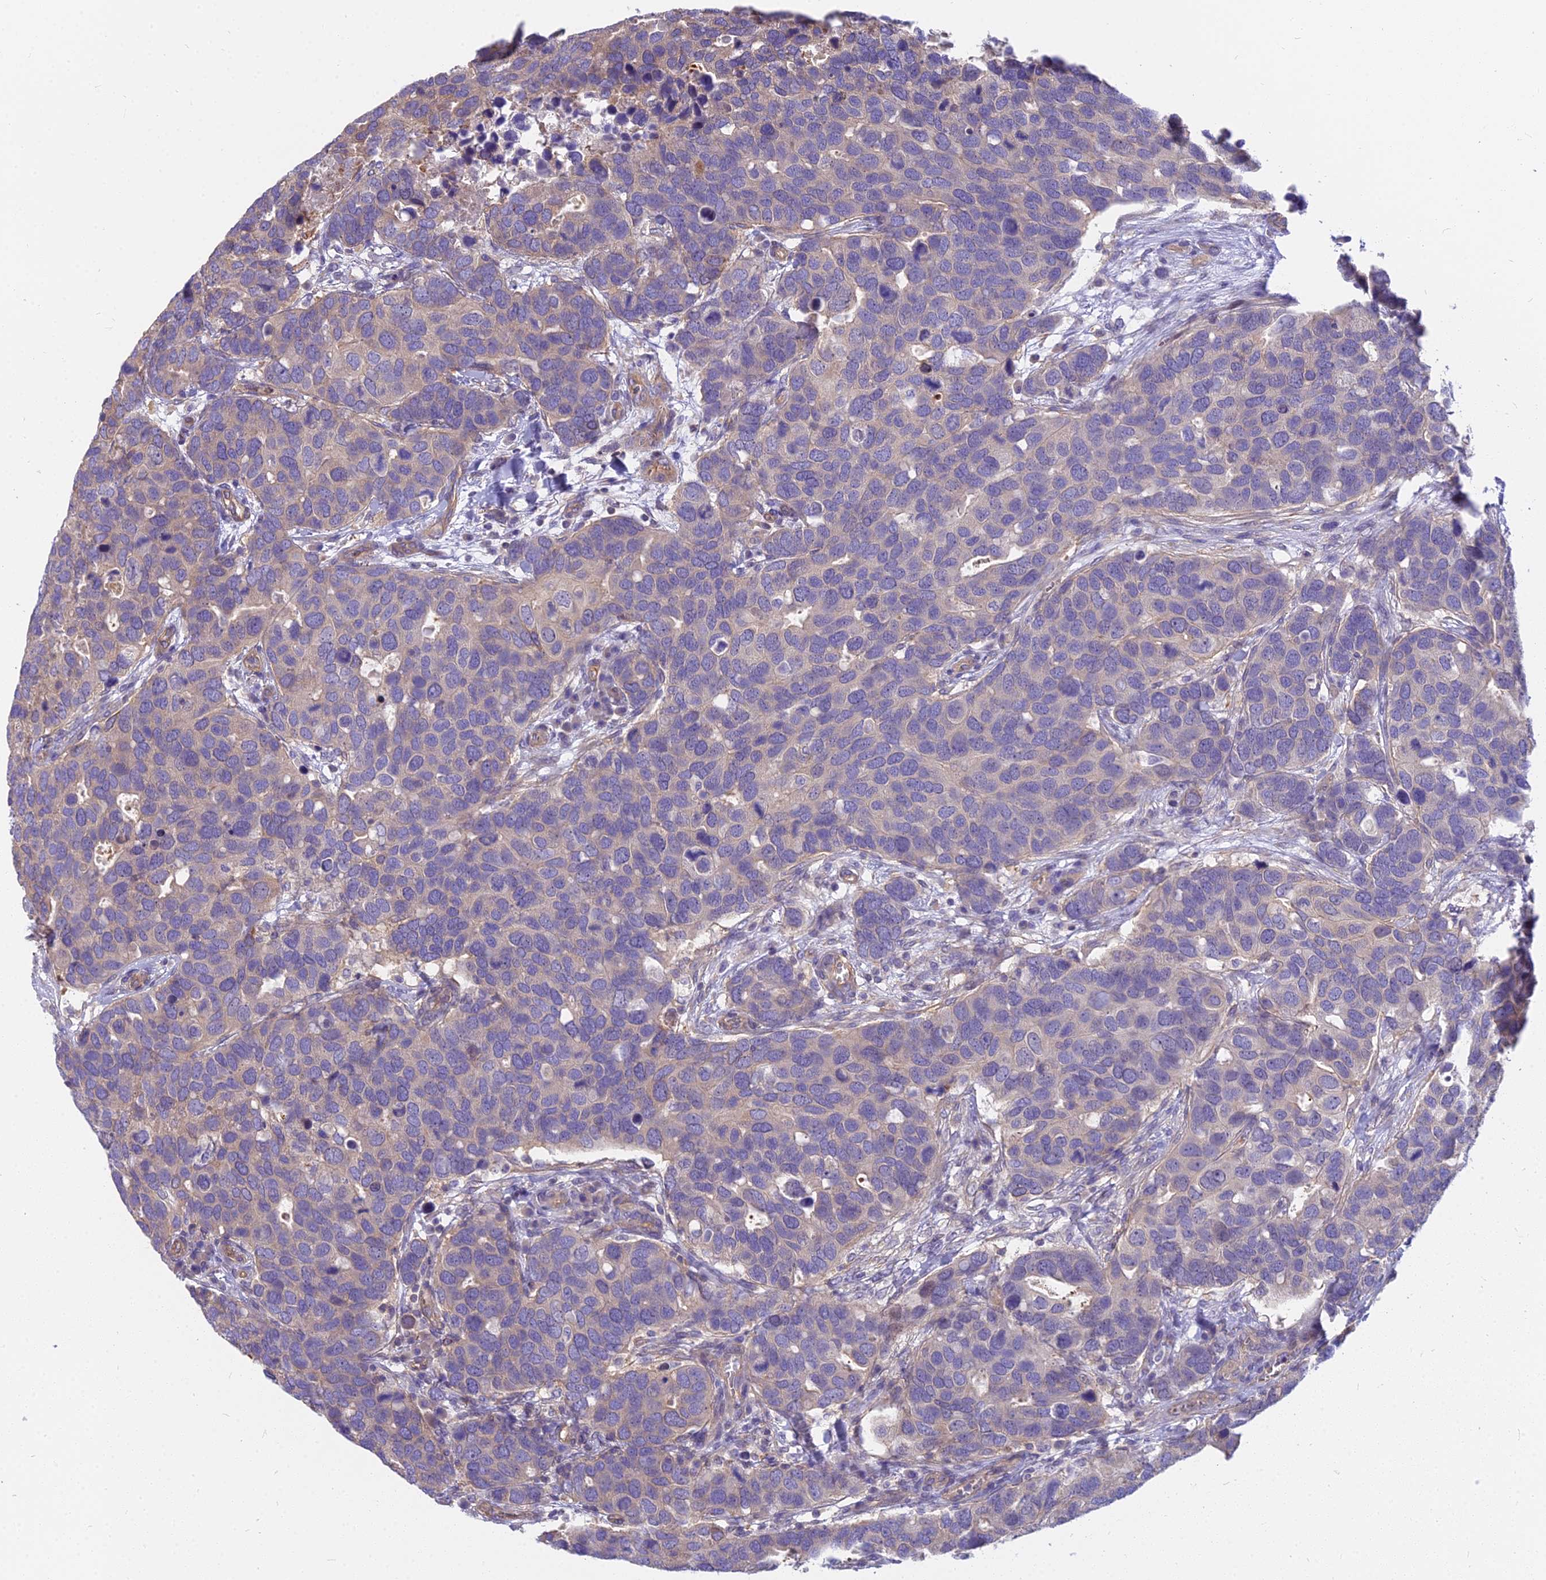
{"staining": {"intensity": "weak", "quantity": "25%-75%", "location": "cytoplasmic/membranous"}, "tissue": "breast cancer", "cell_type": "Tumor cells", "image_type": "cancer", "snomed": [{"axis": "morphology", "description": "Duct carcinoma"}, {"axis": "topography", "description": "Breast"}], "caption": "DAB (3,3'-diaminobenzidine) immunohistochemical staining of human breast cancer (infiltrating ductal carcinoma) demonstrates weak cytoplasmic/membranous protein expression in approximately 25%-75% of tumor cells. The protein is stained brown, and the nuclei are stained in blue (DAB (3,3'-diaminobenzidine) IHC with brightfield microscopy, high magnification).", "gene": "HLA-DOA", "patient": {"sex": "female", "age": 83}}